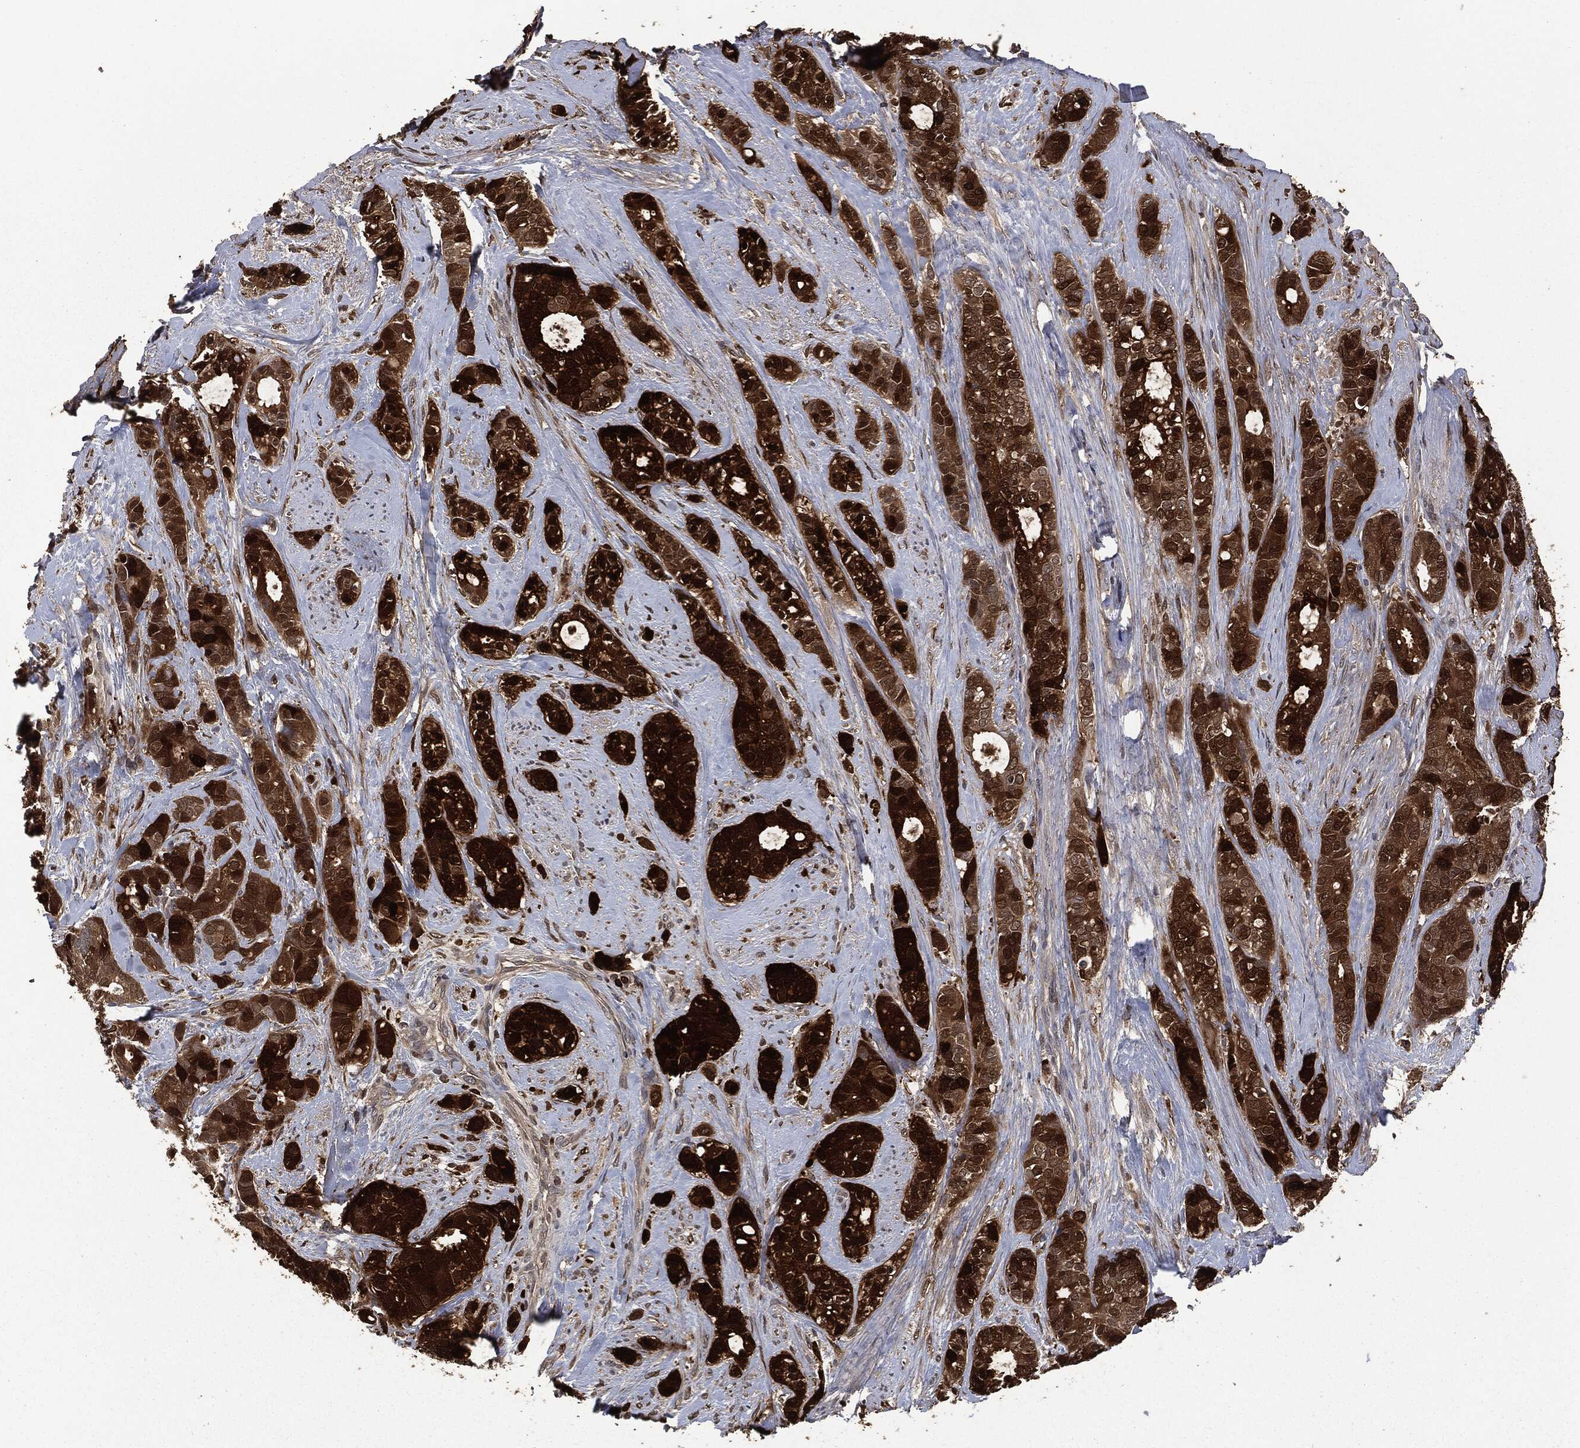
{"staining": {"intensity": "strong", "quantity": ">75%", "location": "cytoplasmic/membranous"}, "tissue": "breast cancer", "cell_type": "Tumor cells", "image_type": "cancer", "snomed": [{"axis": "morphology", "description": "Duct carcinoma"}, {"axis": "topography", "description": "Breast"}], "caption": "Immunohistochemistry (IHC) micrograph of neoplastic tissue: human breast infiltrating ductal carcinoma stained using immunohistochemistry demonstrates high levels of strong protein expression localized specifically in the cytoplasmic/membranous of tumor cells, appearing as a cytoplasmic/membranous brown color.", "gene": "CRABP2", "patient": {"sex": "female", "age": 71}}